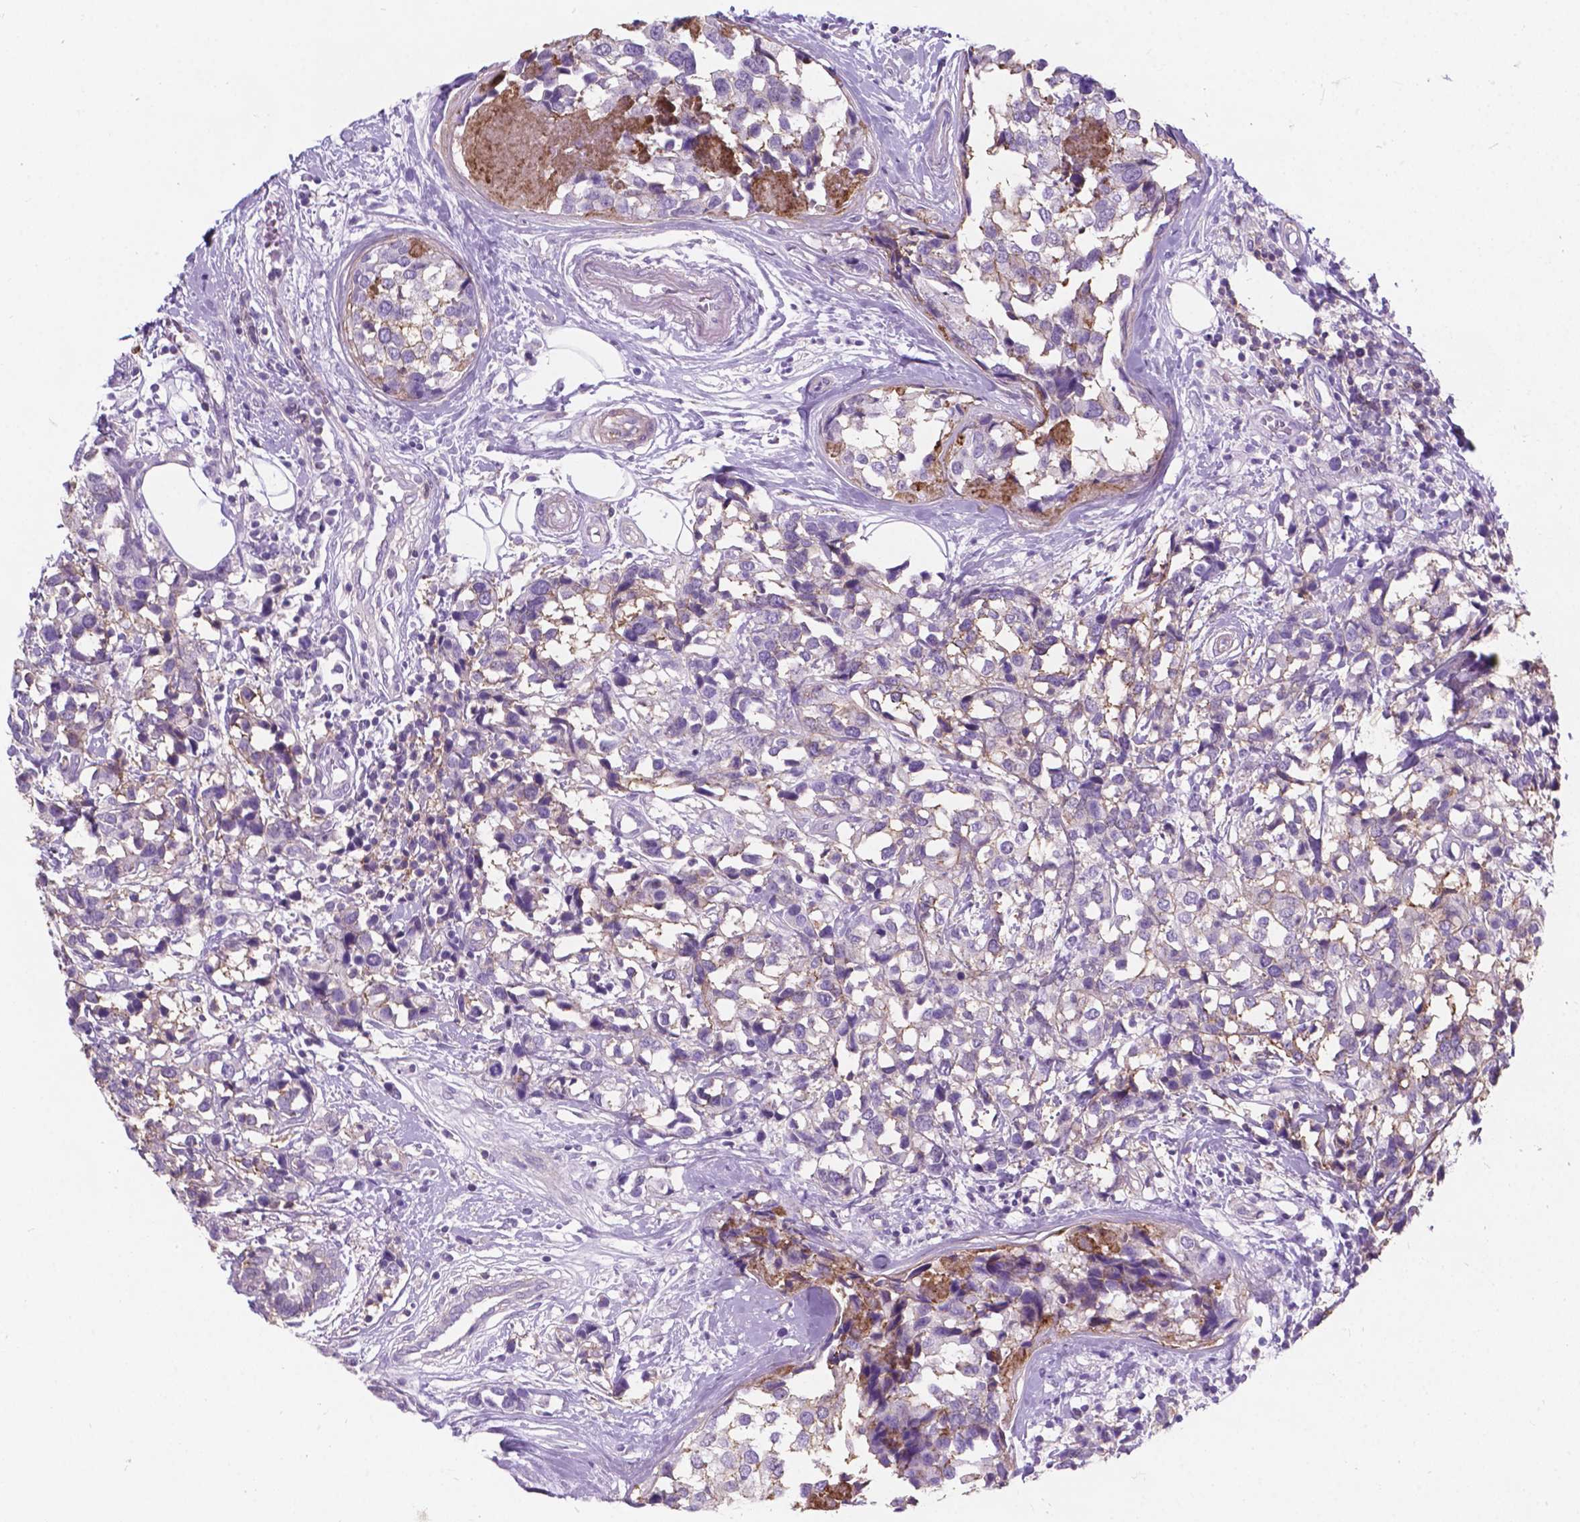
{"staining": {"intensity": "negative", "quantity": "none", "location": "none"}, "tissue": "breast cancer", "cell_type": "Tumor cells", "image_type": "cancer", "snomed": [{"axis": "morphology", "description": "Lobular carcinoma"}, {"axis": "topography", "description": "Breast"}], "caption": "Human breast lobular carcinoma stained for a protein using immunohistochemistry (IHC) shows no positivity in tumor cells.", "gene": "KIAA0040", "patient": {"sex": "female", "age": 59}}